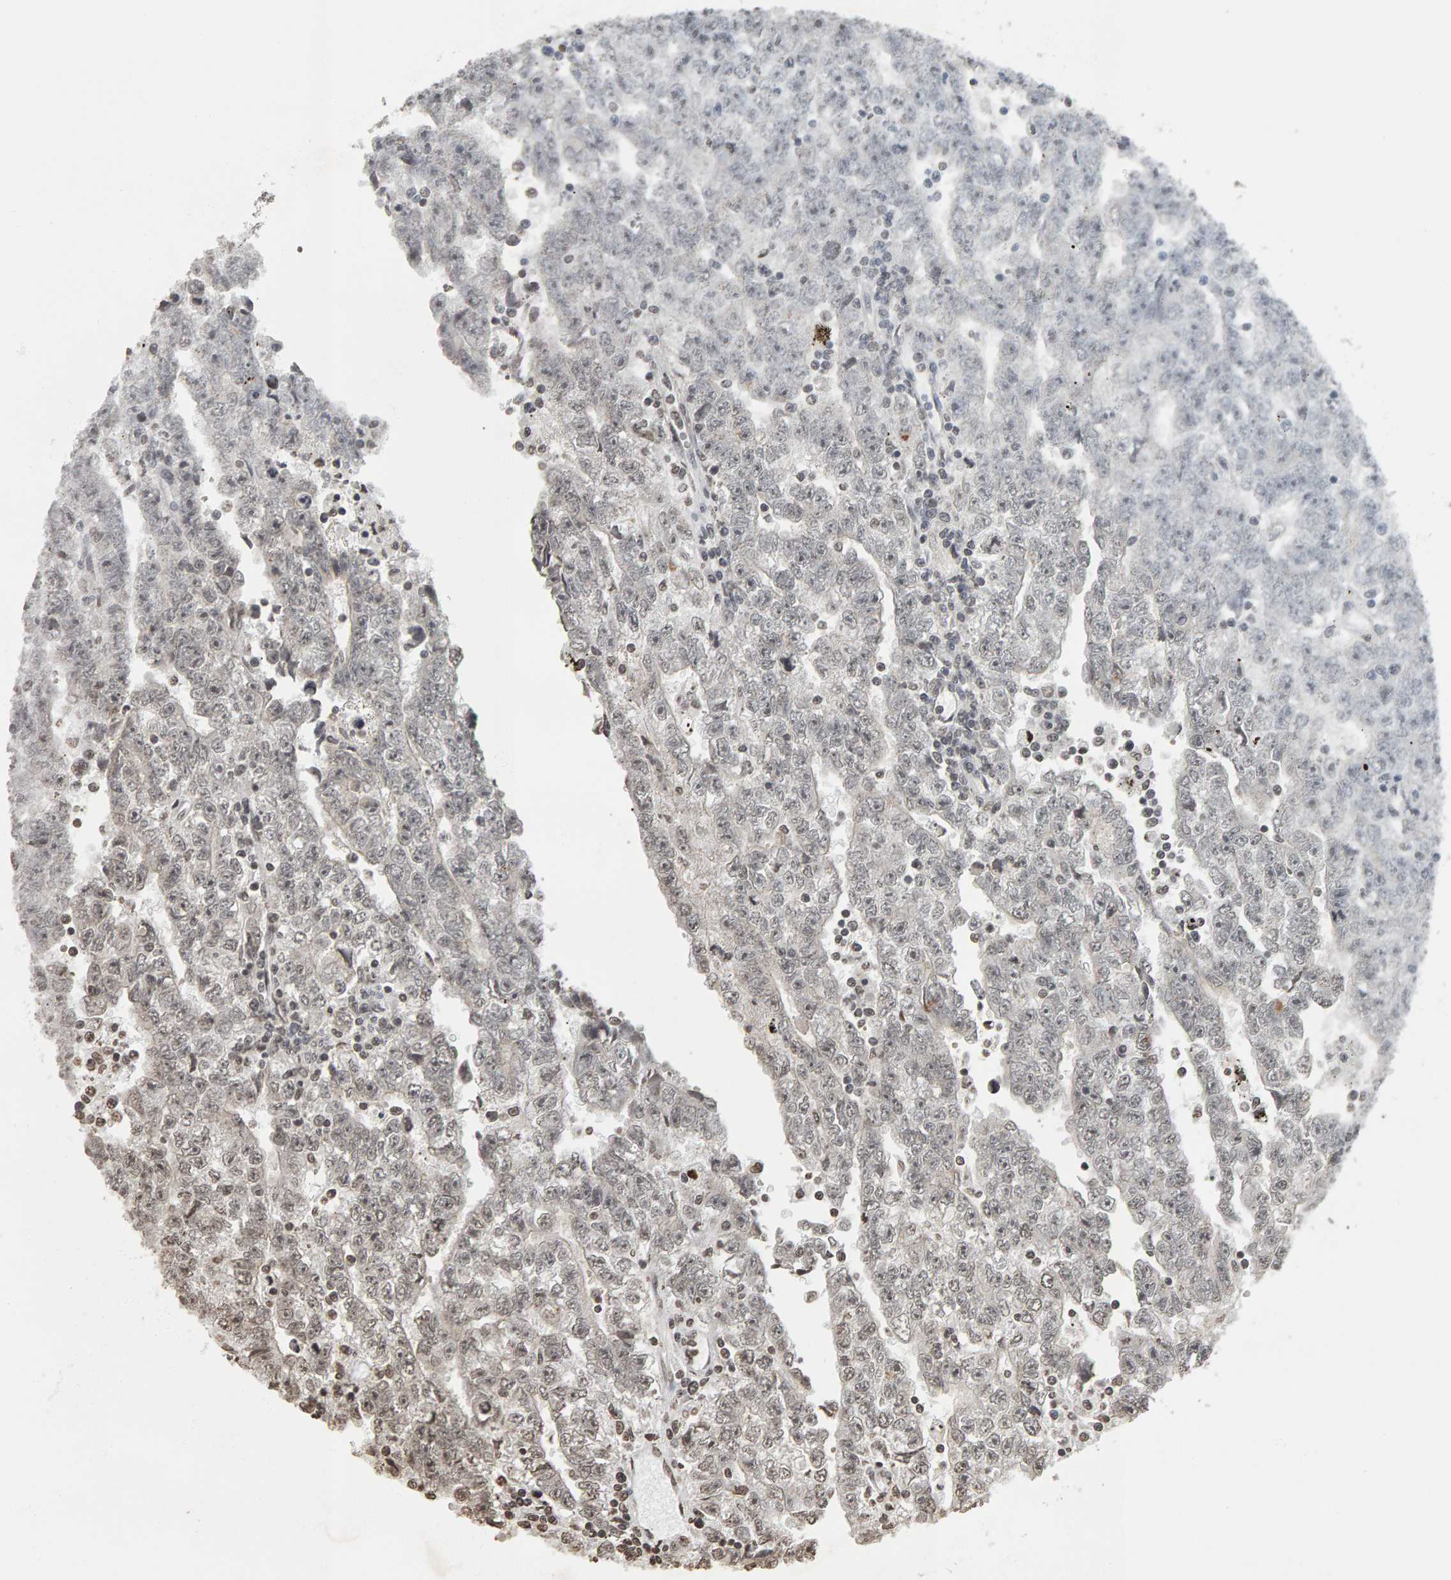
{"staining": {"intensity": "moderate", "quantity": "<25%", "location": "nuclear"}, "tissue": "testis cancer", "cell_type": "Tumor cells", "image_type": "cancer", "snomed": [{"axis": "morphology", "description": "Carcinoma, Embryonal, NOS"}, {"axis": "topography", "description": "Testis"}], "caption": "IHC (DAB (3,3'-diaminobenzidine)) staining of embryonal carcinoma (testis) exhibits moderate nuclear protein positivity in about <25% of tumor cells.", "gene": "AFF4", "patient": {"sex": "male", "age": 25}}